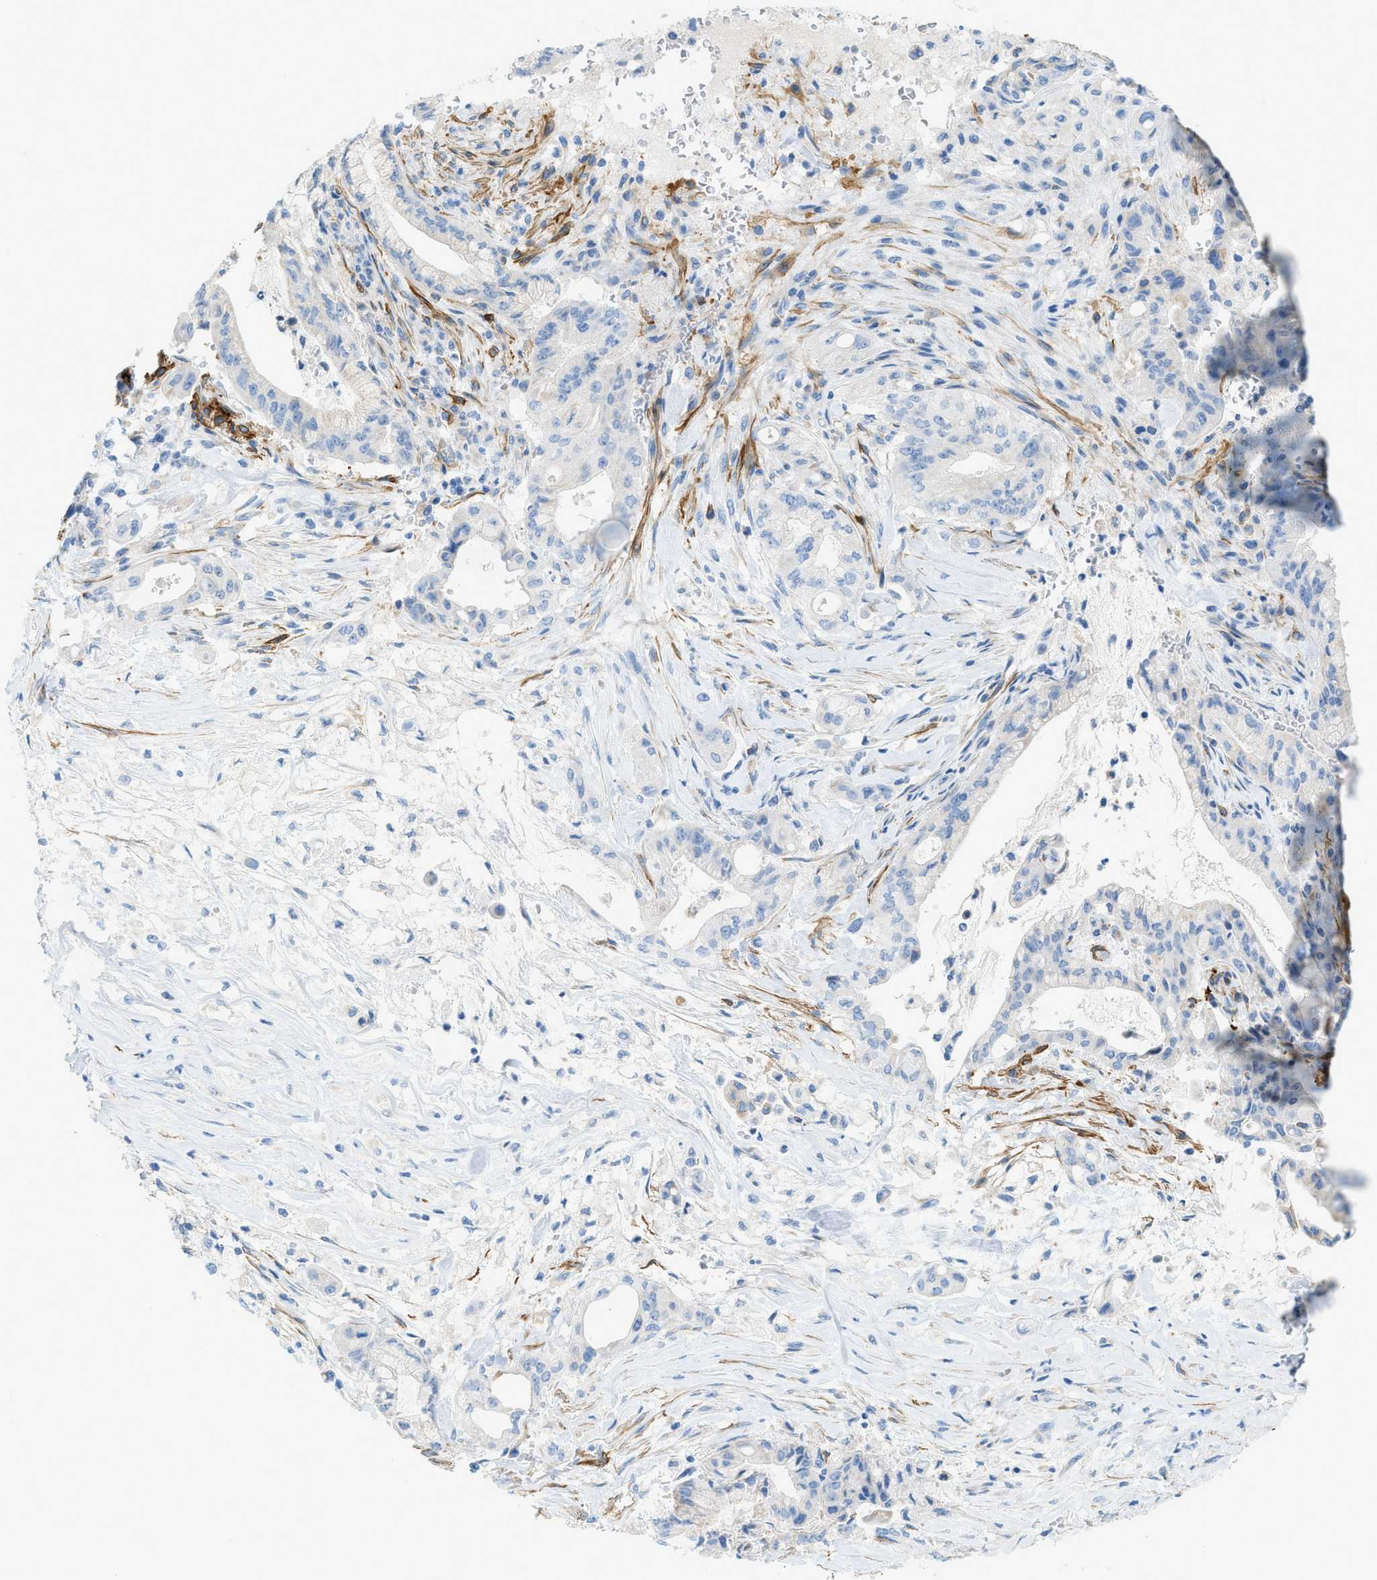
{"staining": {"intensity": "negative", "quantity": "none", "location": "none"}, "tissue": "pancreatic cancer", "cell_type": "Tumor cells", "image_type": "cancer", "snomed": [{"axis": "morphology", "description": "Adenocarcinoma, NOS"}, {"axis": "topography", "description": "Pancreas"}], "caption": "Immunohistochemical staining of pancreatic adenocarcinoma exhibits no significant expression in tumor cells.", "gene": "MYH11", "patient": {"sex": "female", "age": 73}}